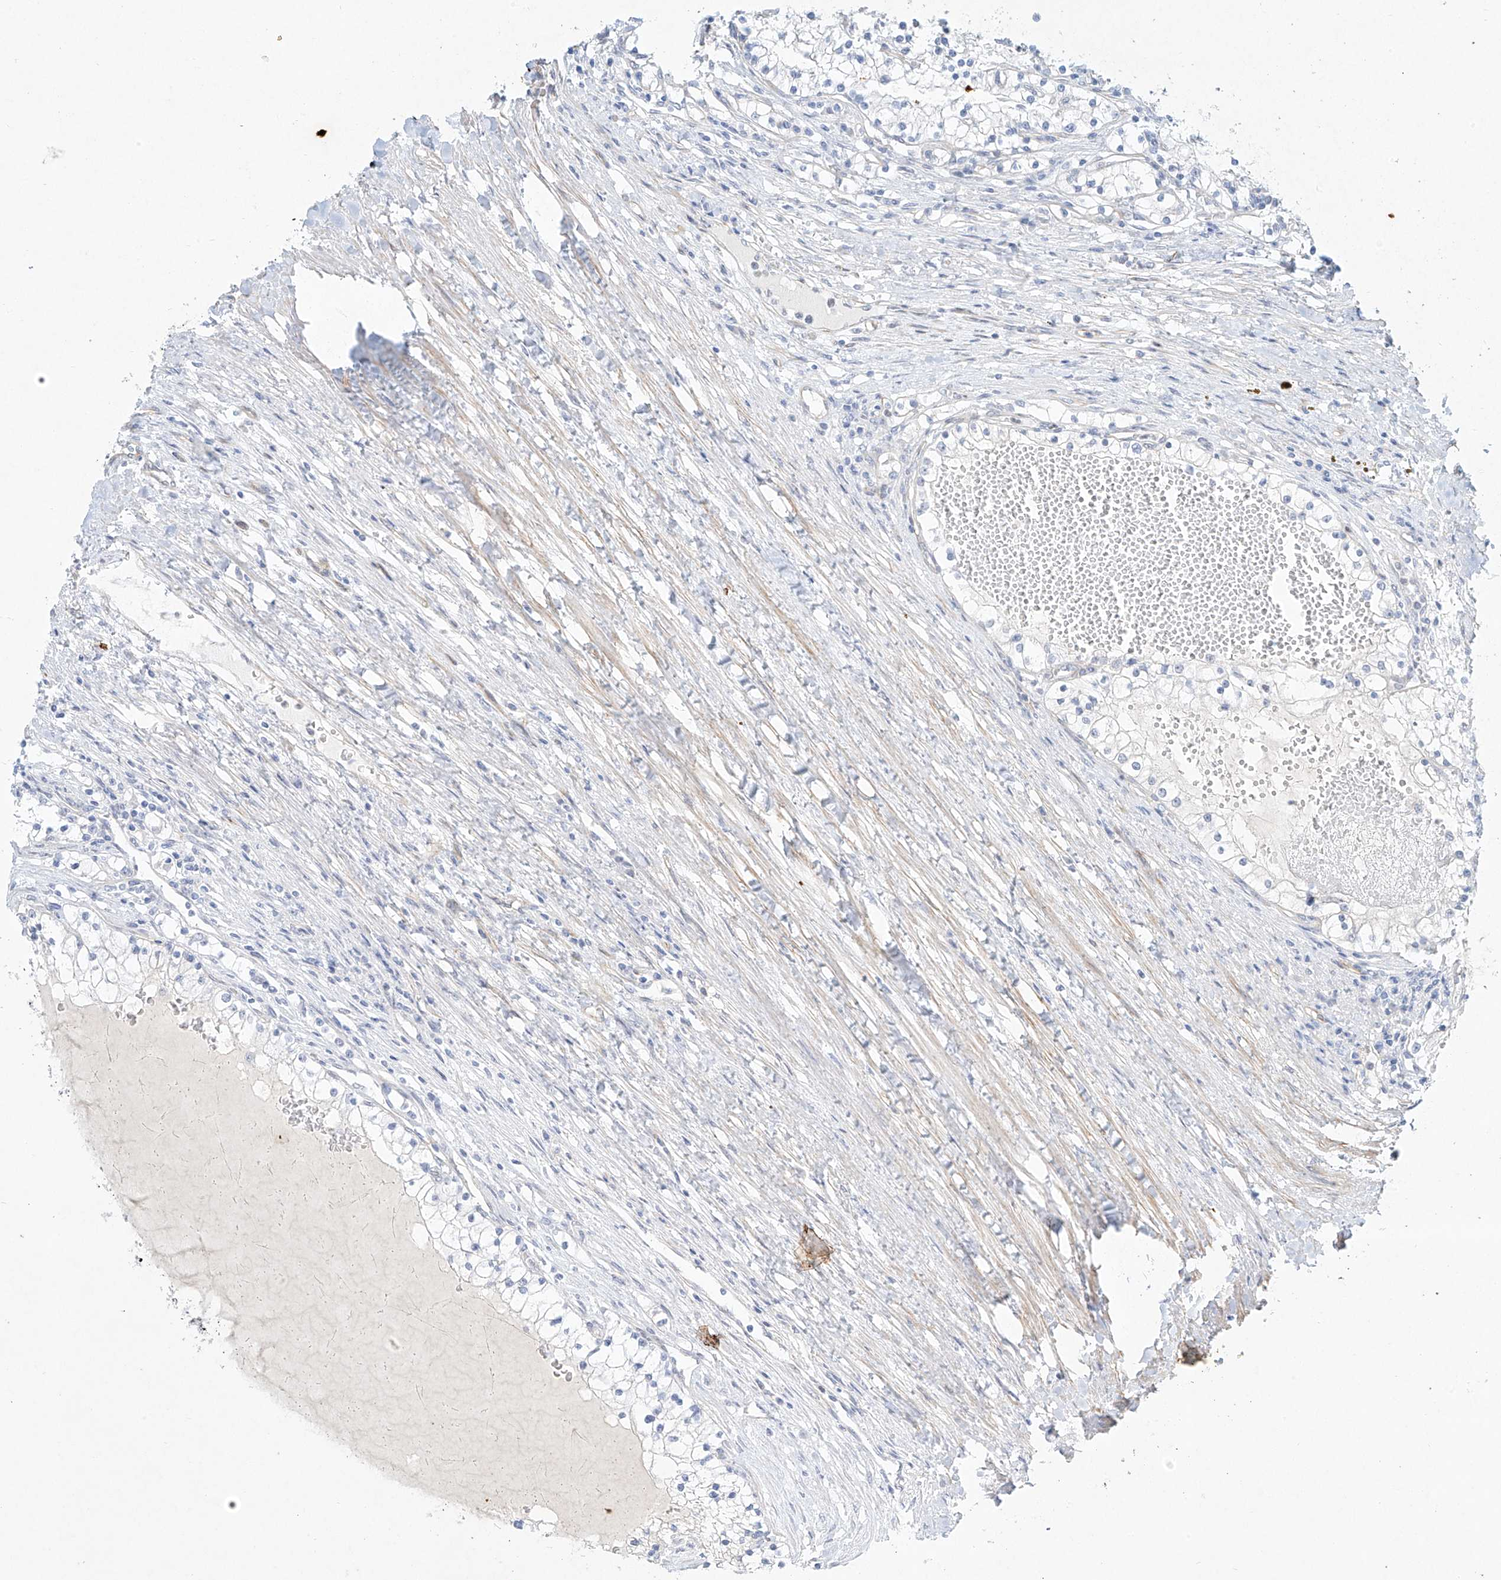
{"staining": {"intensity": "negative", "quantity": "none", "location": "none"}, "tissue": "renal cancer", "cell_type": "Tumor cells", "image_type": "cancer", "snomed": [{"axis": "morphology", "description": "Normal tissue, NOS"}, {"axis": "morphology", "description": "Adenocarcinoma, NOS"}, {"axis": "topography", "description": "Kidney"}], "caption": "Immunohistochemistry (IHC) photomicrograph of human renal cancer (adenocarcinoma) stained for a protein (brown), which shows no expression in tumor cells.", "gene": "REEP2", "patient": {"sex": "male", "age": 68}}